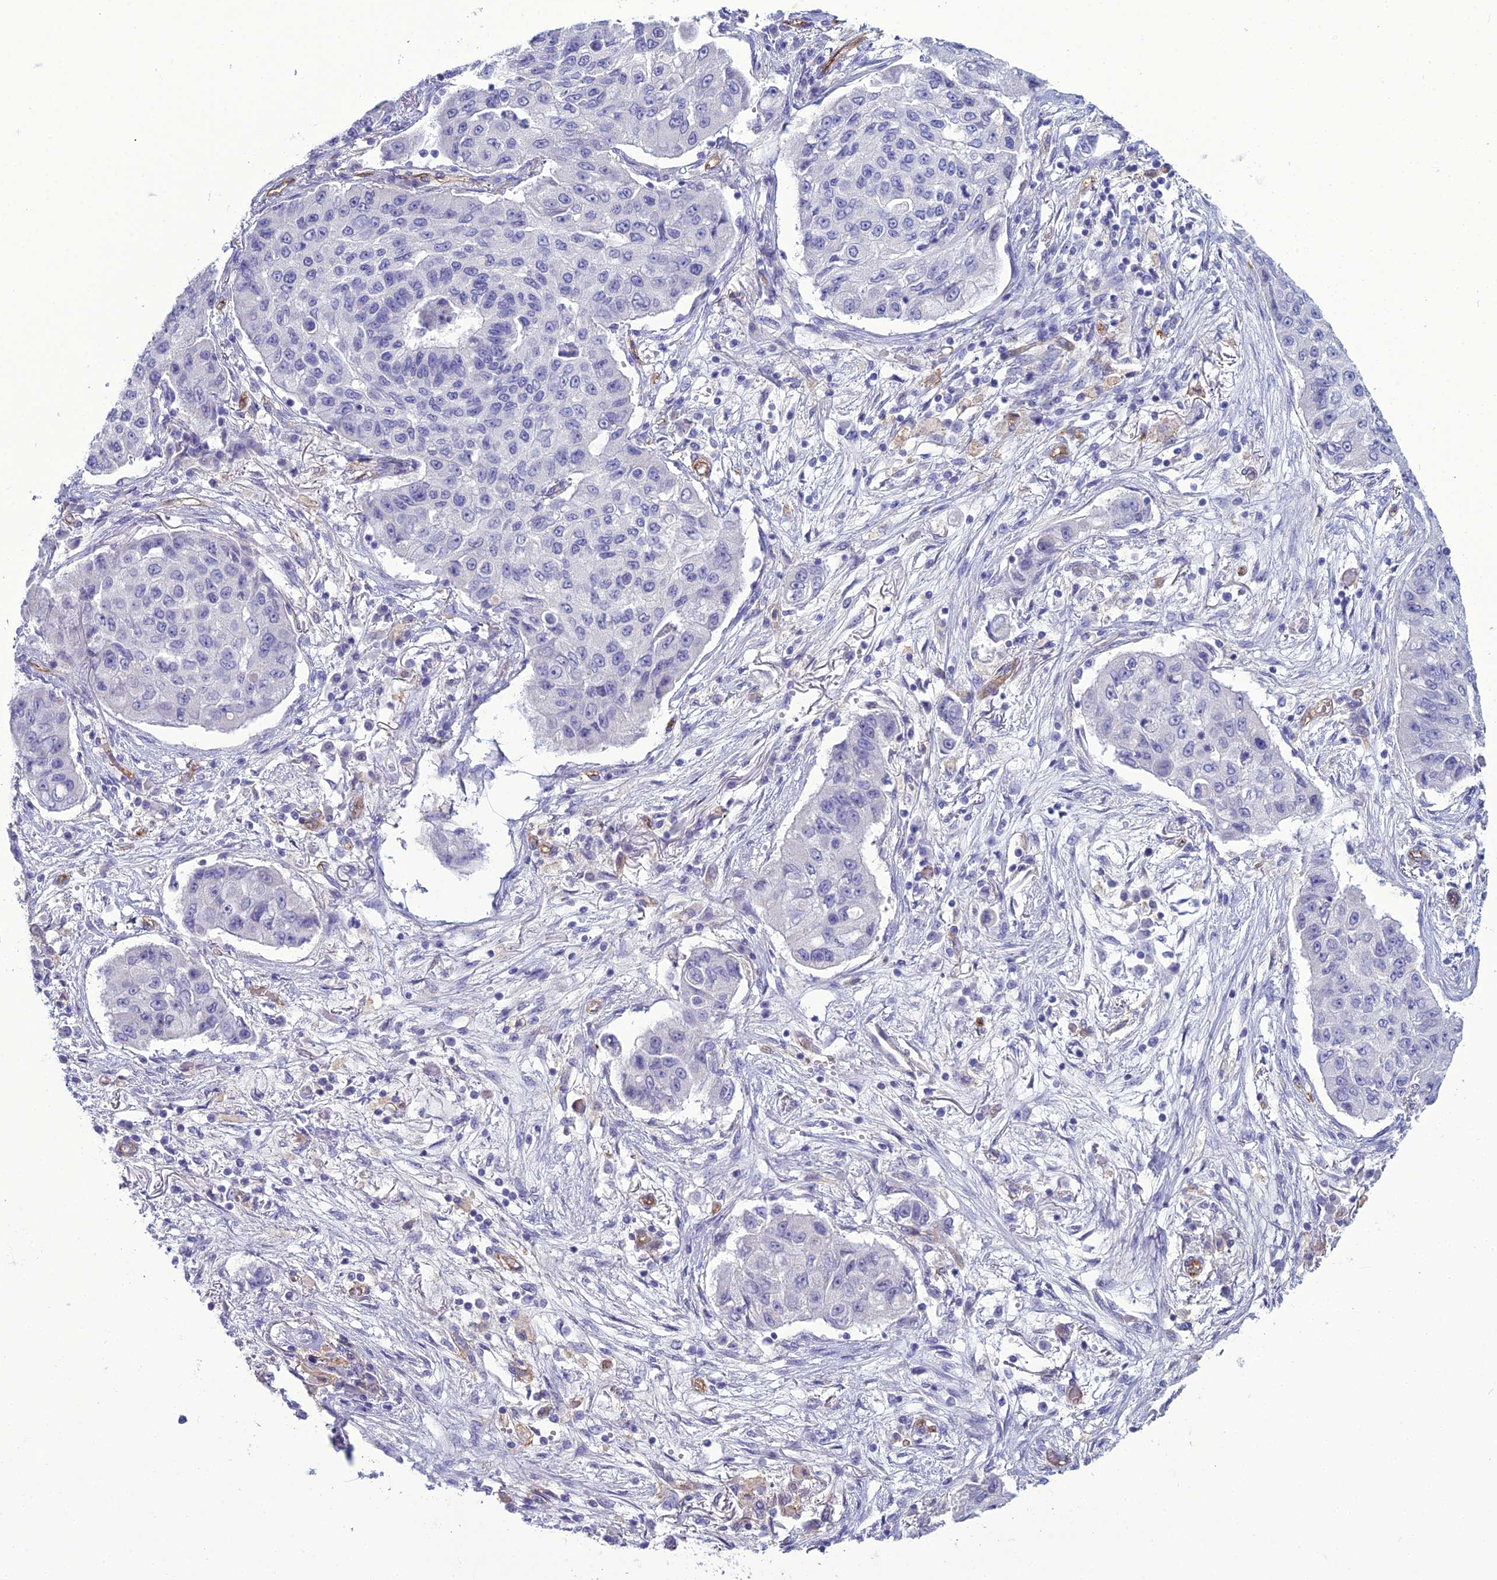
{"staining": {"intensity": "negative", "quantity": "none", "location": "none"}, "tissue": "lung cancer", "cell_type": "Tumor cells", "image_type": "cancer", "snomed": [{"axis": "morphology", "description": "Squamous cell carcinoma, NOS"}, {"axis": "topography", "description": "Lung"}], "caption": "The photomicrograph displays no staining of tumor cells in lung squamous cell carcinoma.", "gene": "ACE", "patient": {"sex": "male", "age": 74}}